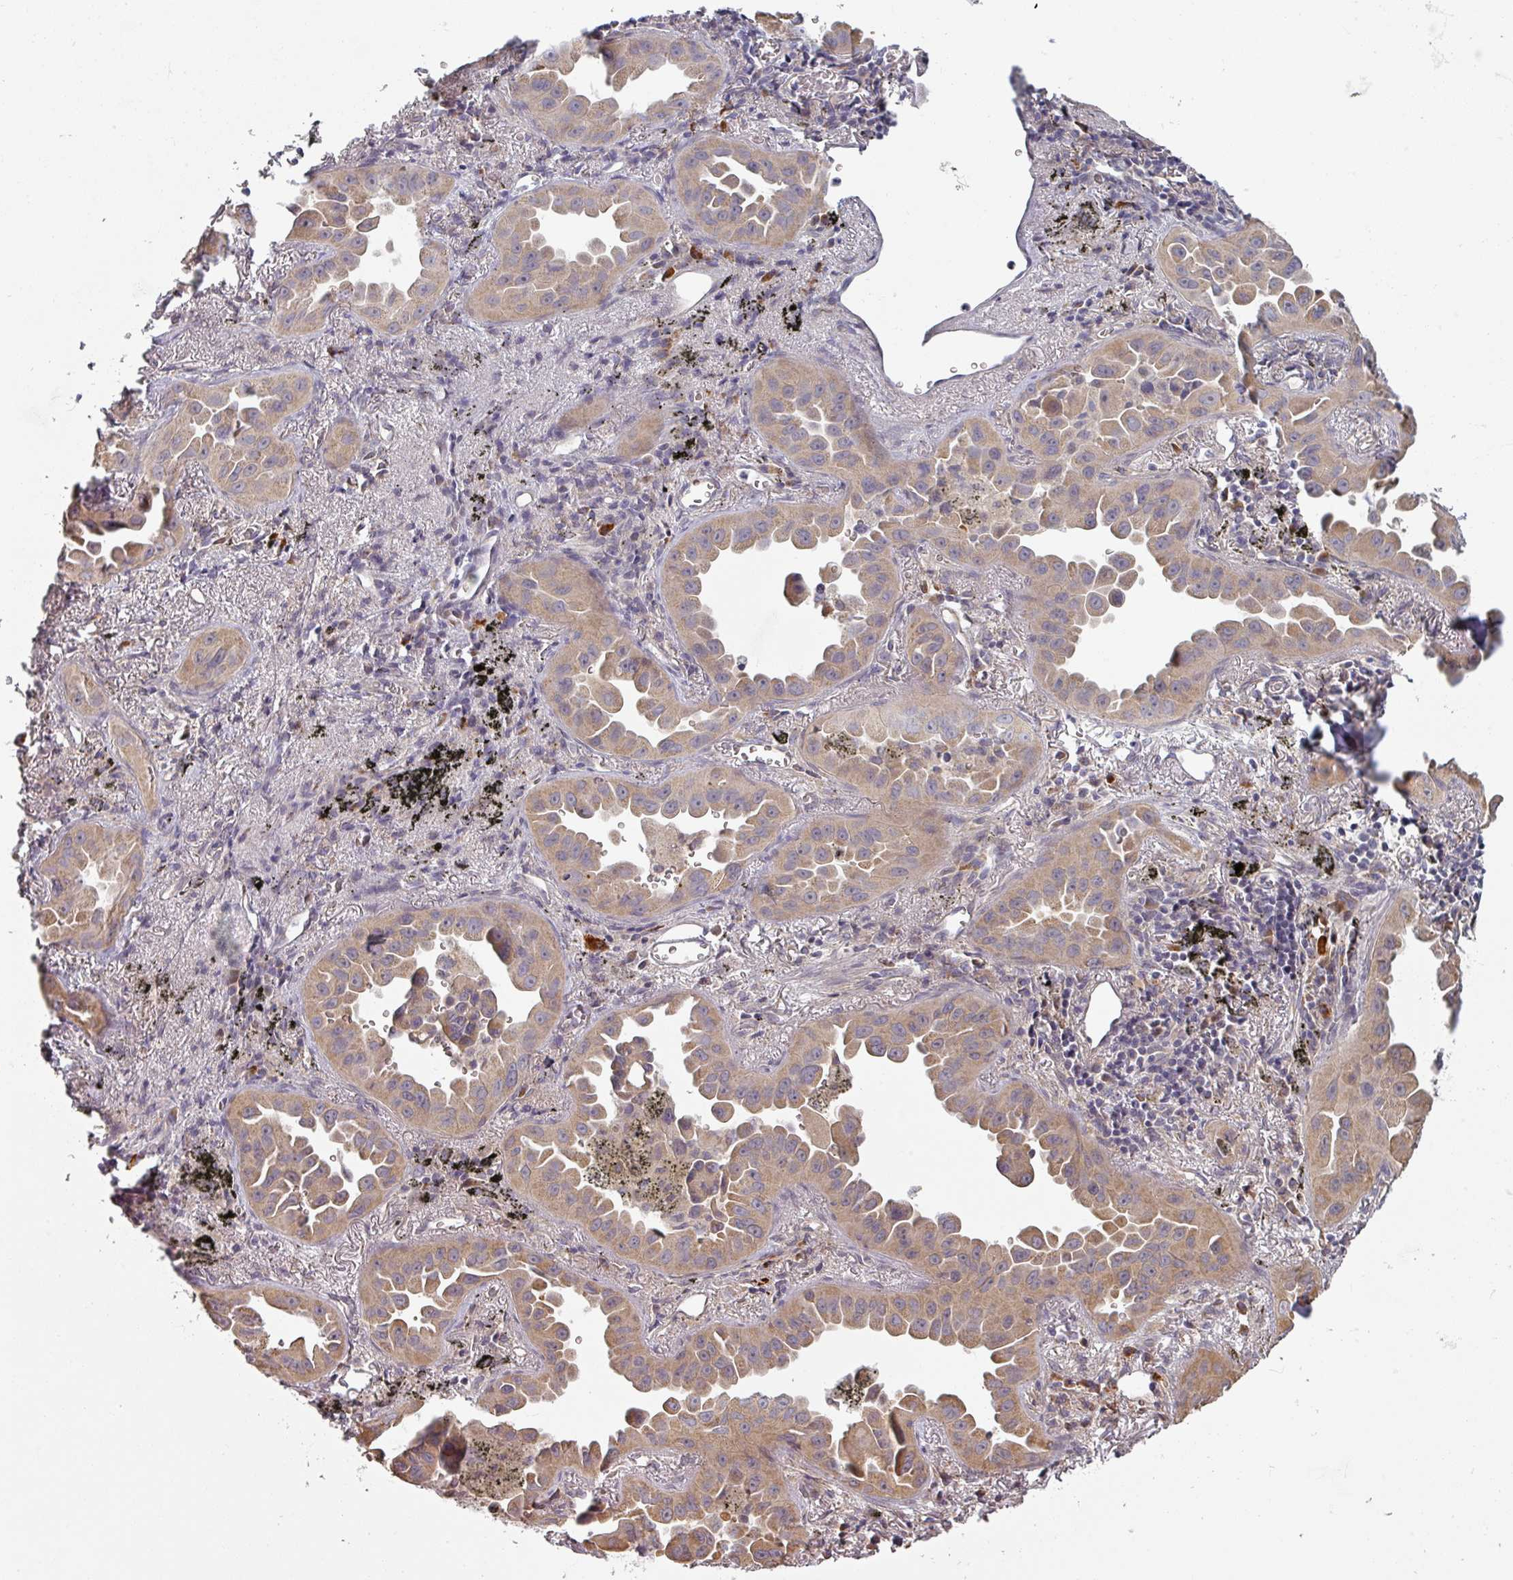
{"staining": {"intensity": "moderate", "quantity": ">75%", "location": "cytoplasmic/membranous"}, "tissue": "lung cancer", "cell_type": "Tumor cells", "image_type": "cancer", "snomed": [{"axis": "morphology", "description": "Adenocarcinoma, NOS"}, {"axis": "topography", "description": "Lung"}], "caption": "The micrograph reveals a brown stain indicating the presence of a protein in the cytoplasmic/membranous of tumor cells in lung cancer (adenocarcinoma).", "gene": "PLEKHJ1", "patient": {"sex": "male", "age": 68}}